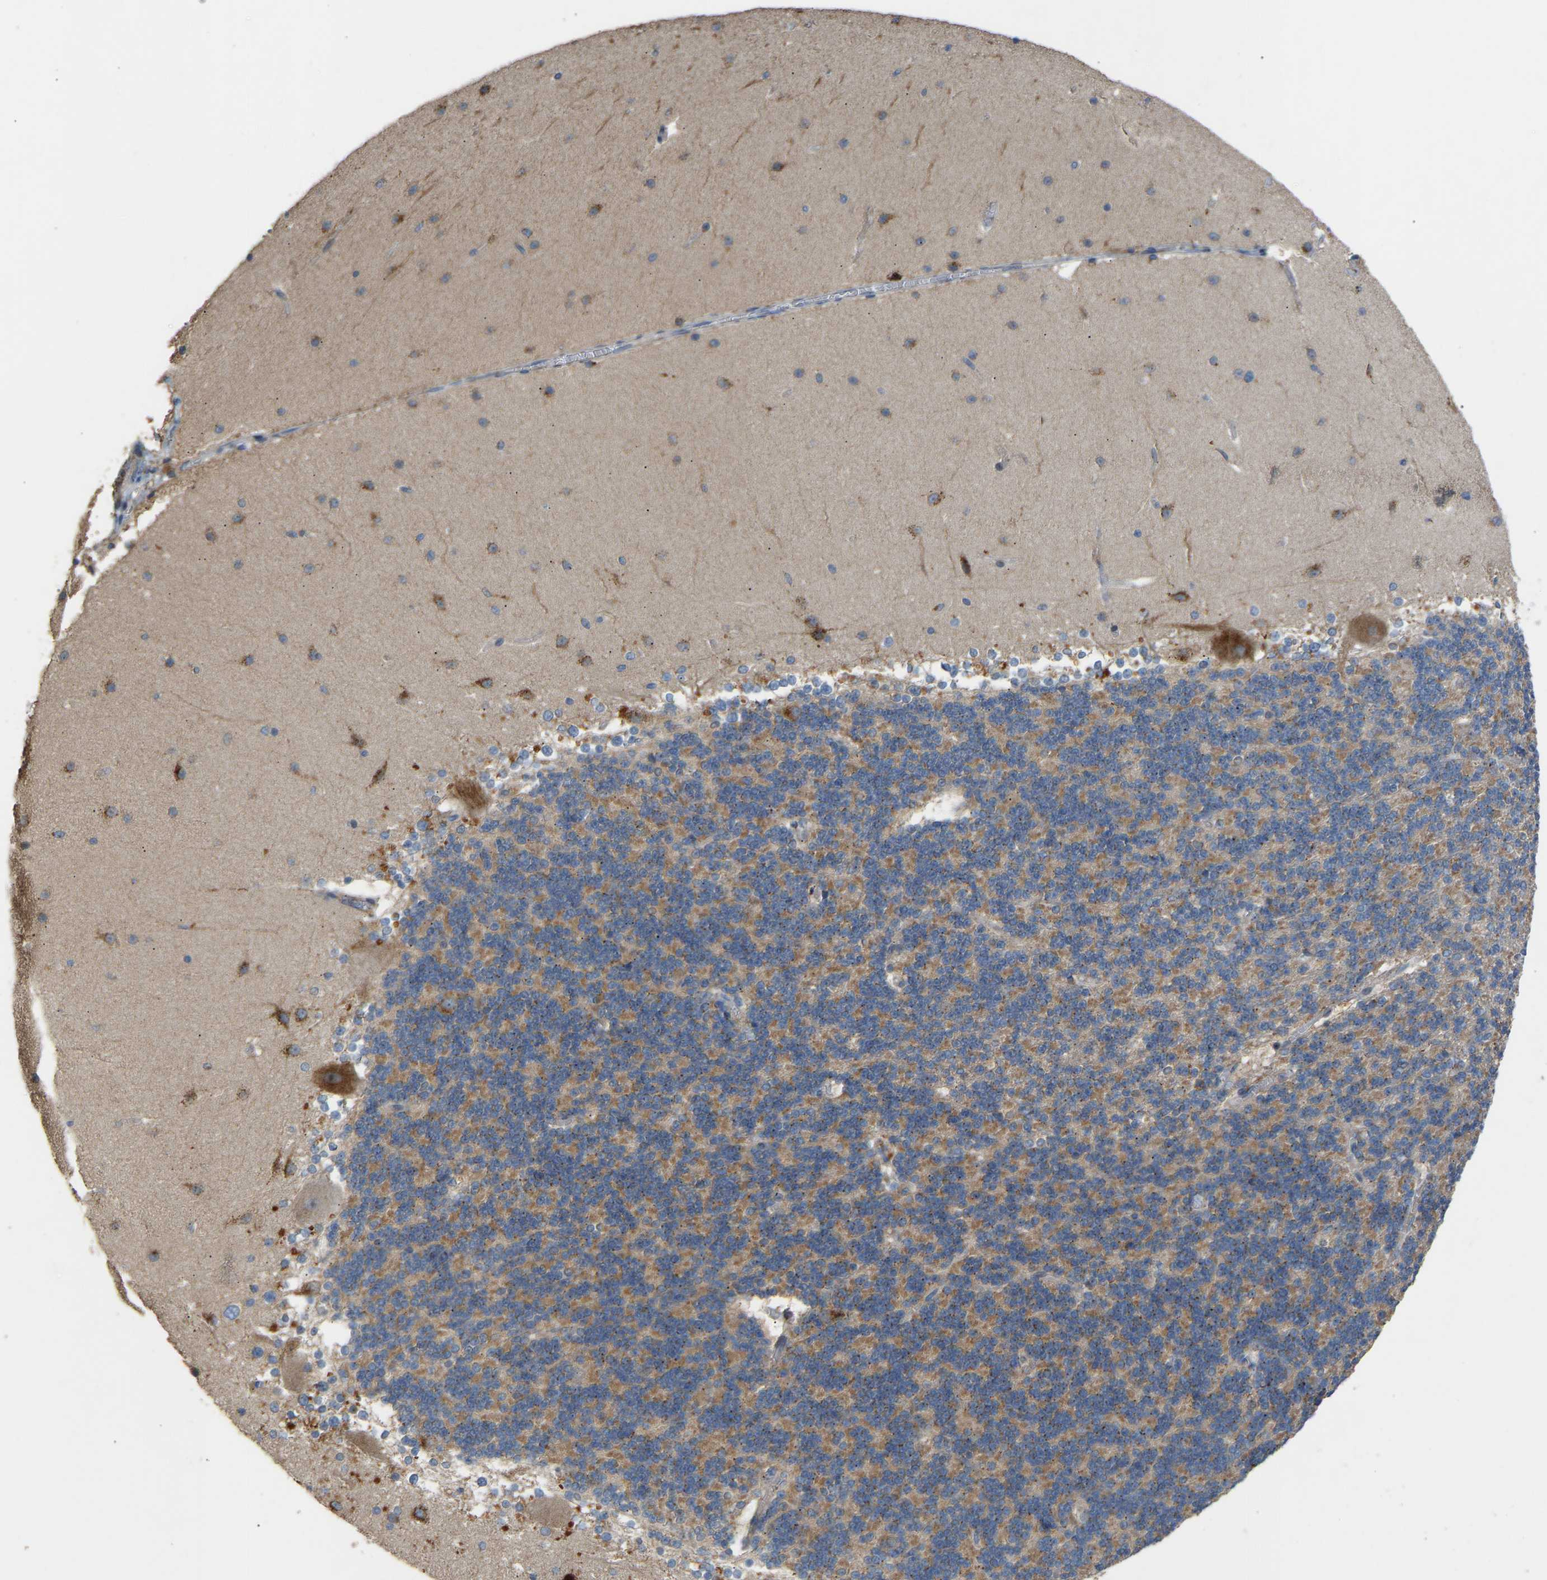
{"staining": {"intensity": "moderate", "quantity": "<25%", "location": "cytoplasmic/membranous"}, "tissue": "cerebellum", "cell_type": "Cells in granular layer", "image_type": "normal", "snomed": [{"axis": "morphology", "description": "Normal tissue, NOS"}, {"axis": "topography", "description": "Cerebellum"}], "caption": "Approximately <25% of cells in granular layer in unremarkable human cerebellum show moderate cytoplasmic/membranous protein expression as visualized by brown immunohistochemical staining.", "gene": "RGP1", "patient": {"sex": "female", "age": 19}}